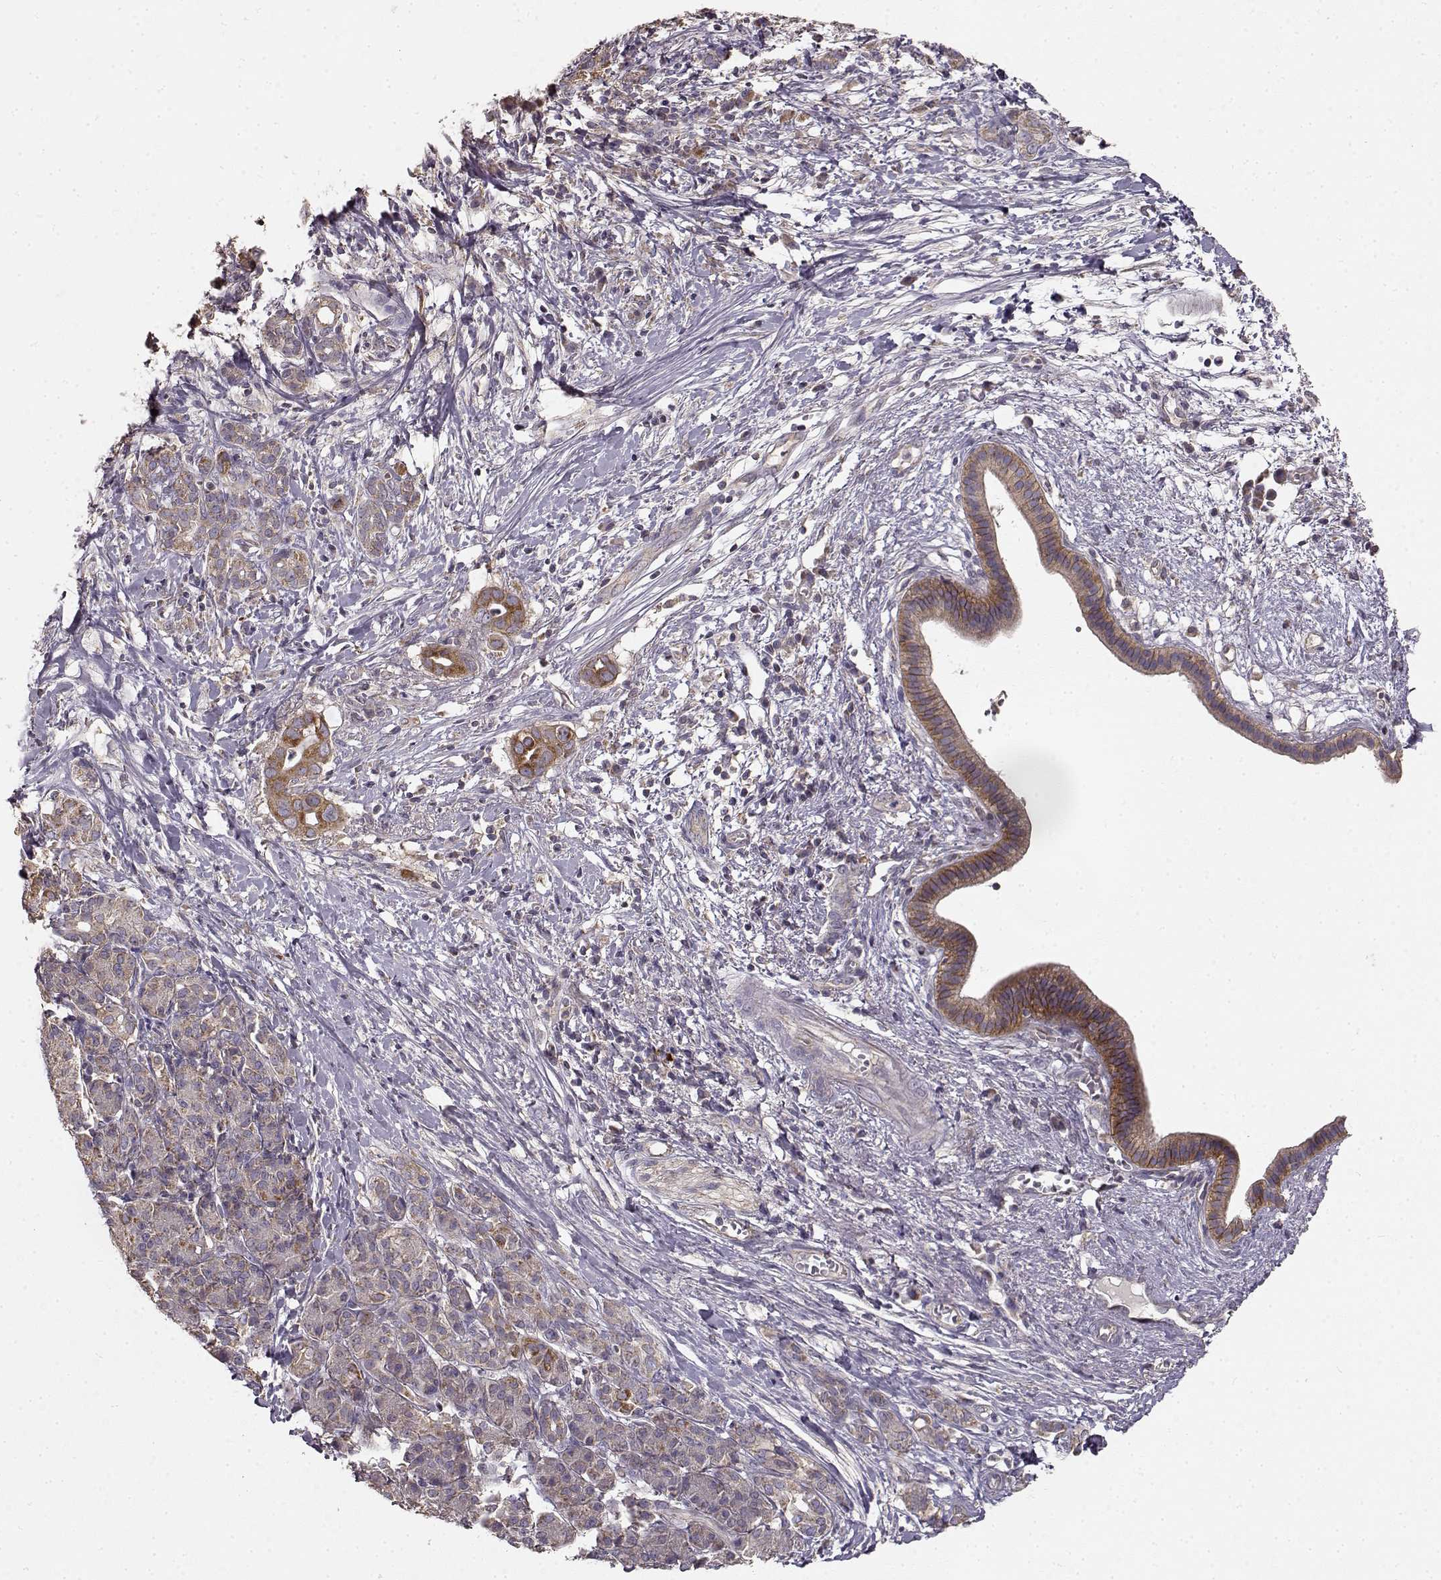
{"staining": {"intensity": "strong", "quantity": "25%-75%", "location": "cytoplasmic/membranous"}, "tissue": "pancreatic cancer", "cell_type": "Tumor cells", "image_type": "cancer", "snomed": [{"axis": "morphology", "description": "Adenocarcinoma, NOS"}, {"axis": "topography", "description": "Pancreas"}], "caption": "Human pancreatic adenocarcinoma stained for a protein (brown) exhibits strong cytoplasmic/membranous positive expression in approximately 25%-75% of tumor cells.", "gene": "ERBB3", "patient": {"sex": "male", "age": 61}}